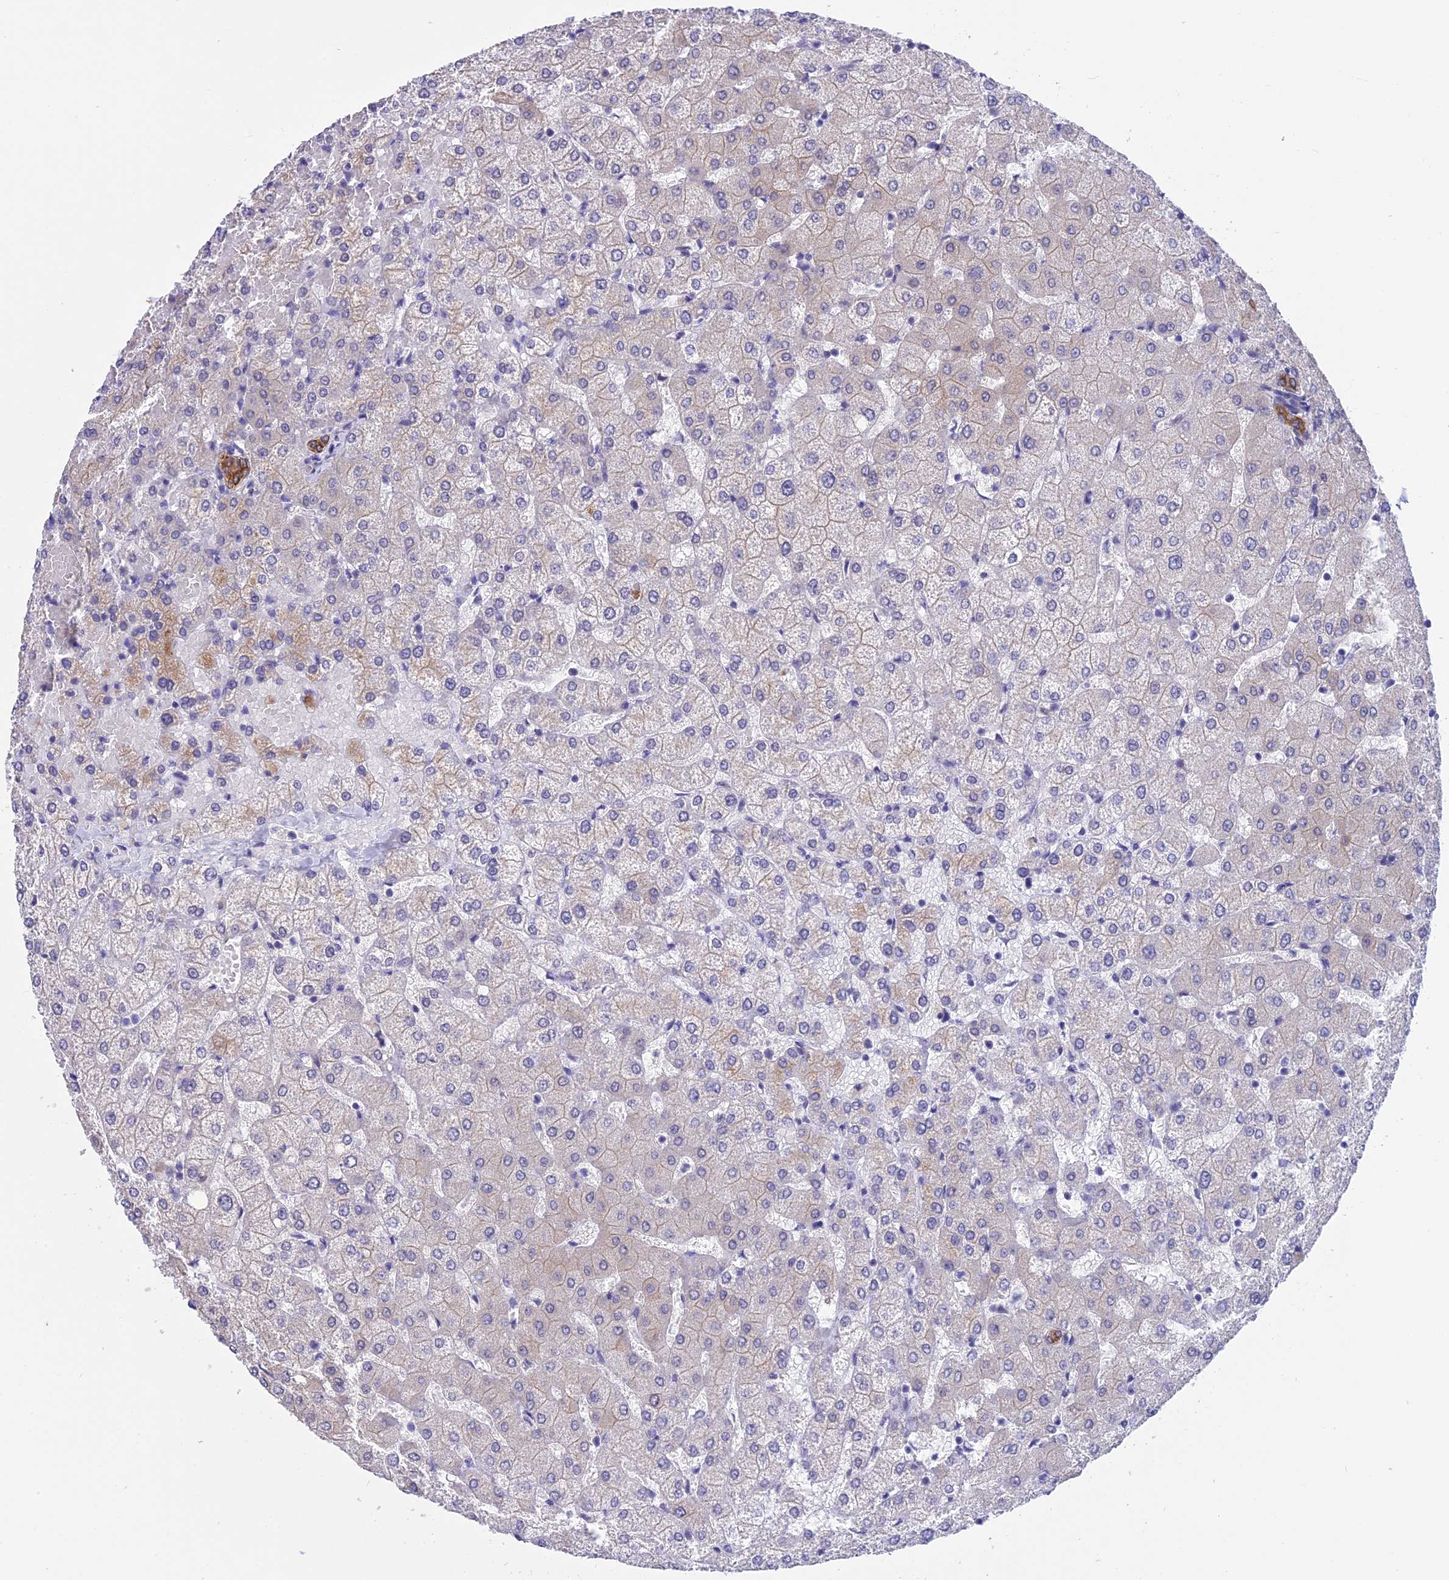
{"staining": {"intensity": "moderate", "quantity": ">75%", "location": "cytoplasmic/membranous"}, "tissue": "liver", "cell_type": "Cholangiocytes", "image_type": "normal", "snomed": [{"axis": "morphology", "description": "Normal tissue, NOS"}, {"axis": "topography", "description": "Liver"}], "caption": "IHC (DAB (3,3'-diaminobenzidine)) staining of unremarkable human liver demonstrates moderate cytoplasmic/membranous protein staining in approximately >75% of cholangiocytes. (DAB (3,3'-diaminobenzidine) IHC, brown staining for protein, blue staining for nuclei).", "gene": "STUB1", "patient": {"sex": "female", "age": 54}}